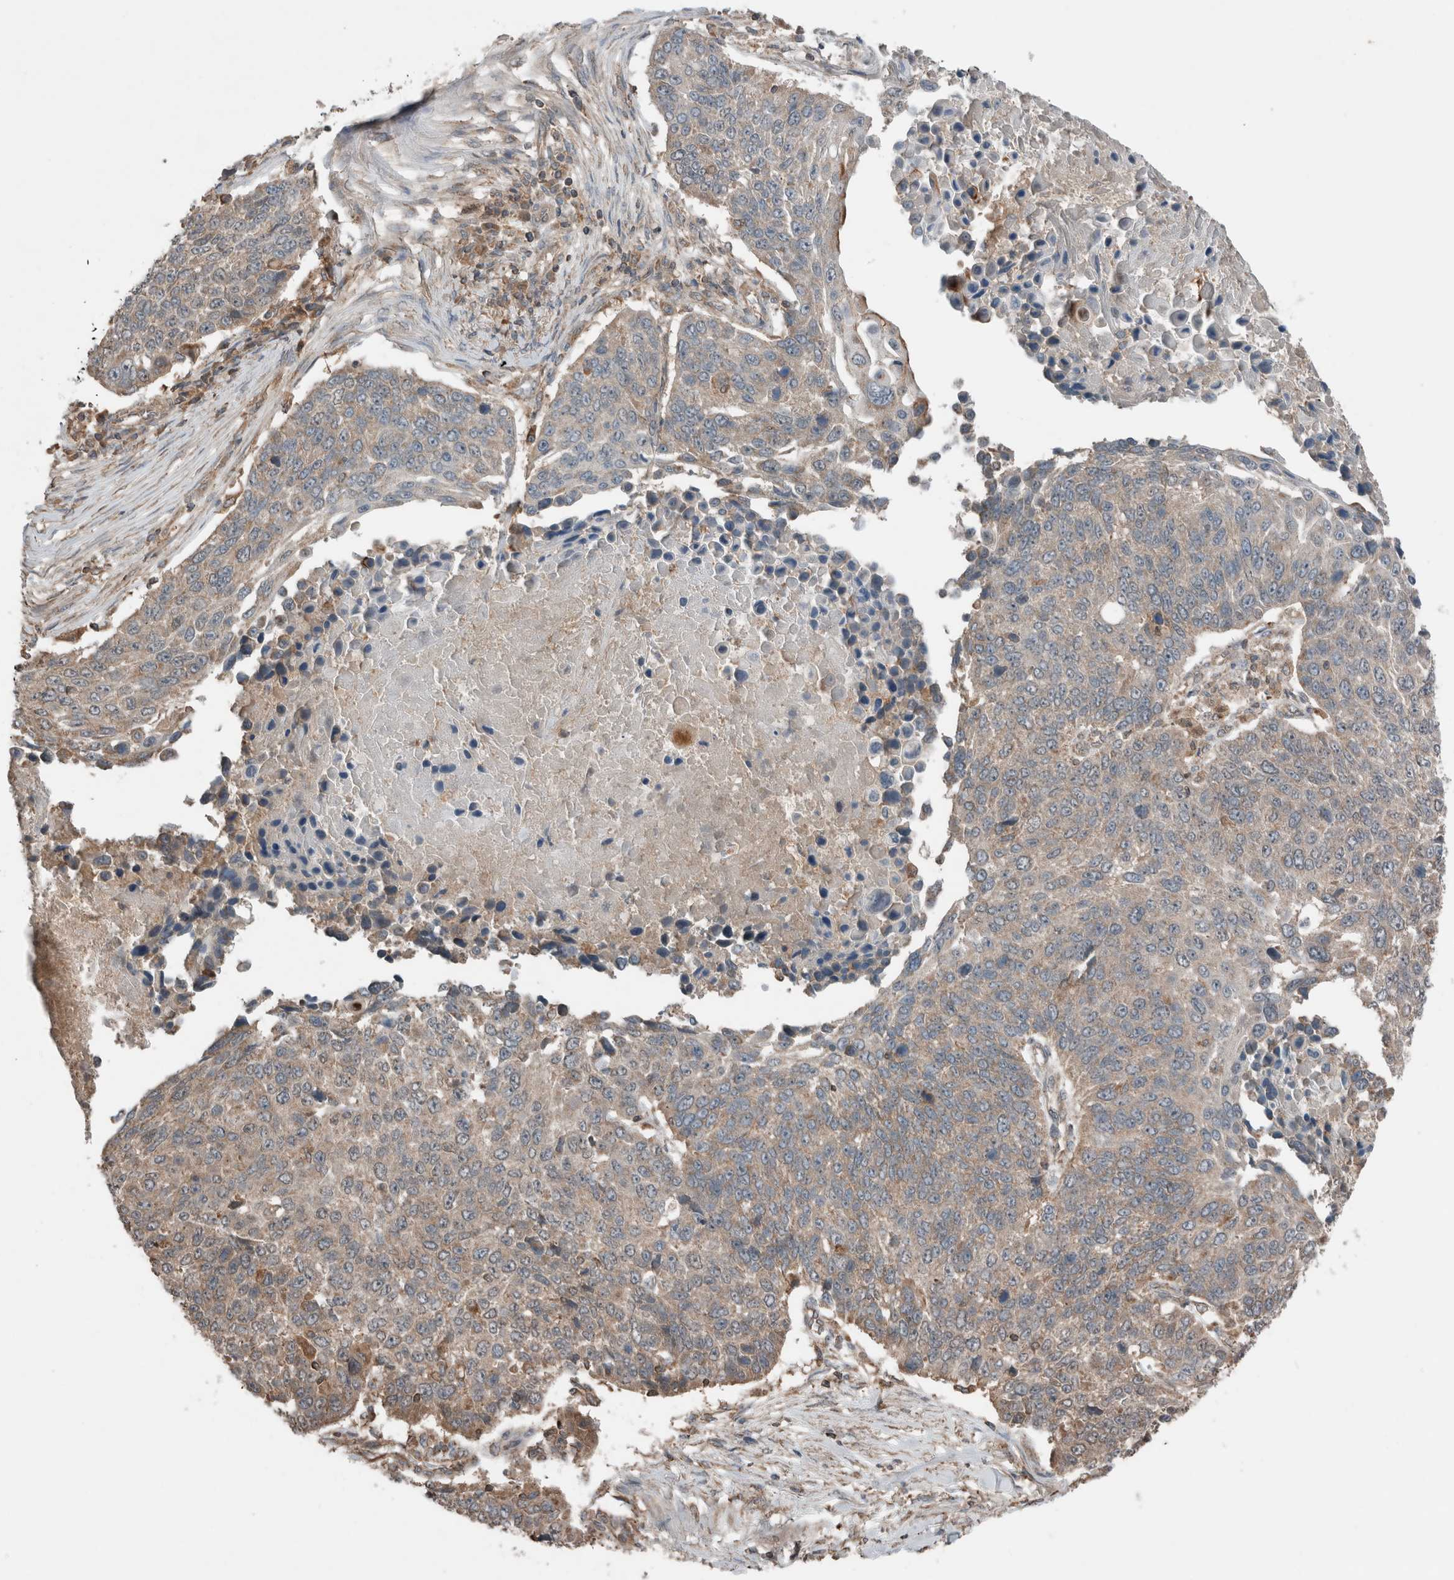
{"staining": {"intensity": "weak", "quantity": "25%-75%", "location": "cytoplasmic/membranous"}, "tissue": "lung cancer", "cell_type": "Tumor cells", "image_type": "cancer", "snomed": [{"axis": "morphology", "description": "Squamous cell carcinoma, NOS"}, {"axis": "topography", "description": "Lung"}], "caption": "IHC (DAB) staining of lung squamous cell carcinoma displays weak cytoplasmic/membranous protein positivity in approximately 25%-75% of tumor cells.", "gene": "KLK14", "patient": {"sex": "male", "age": 66}}